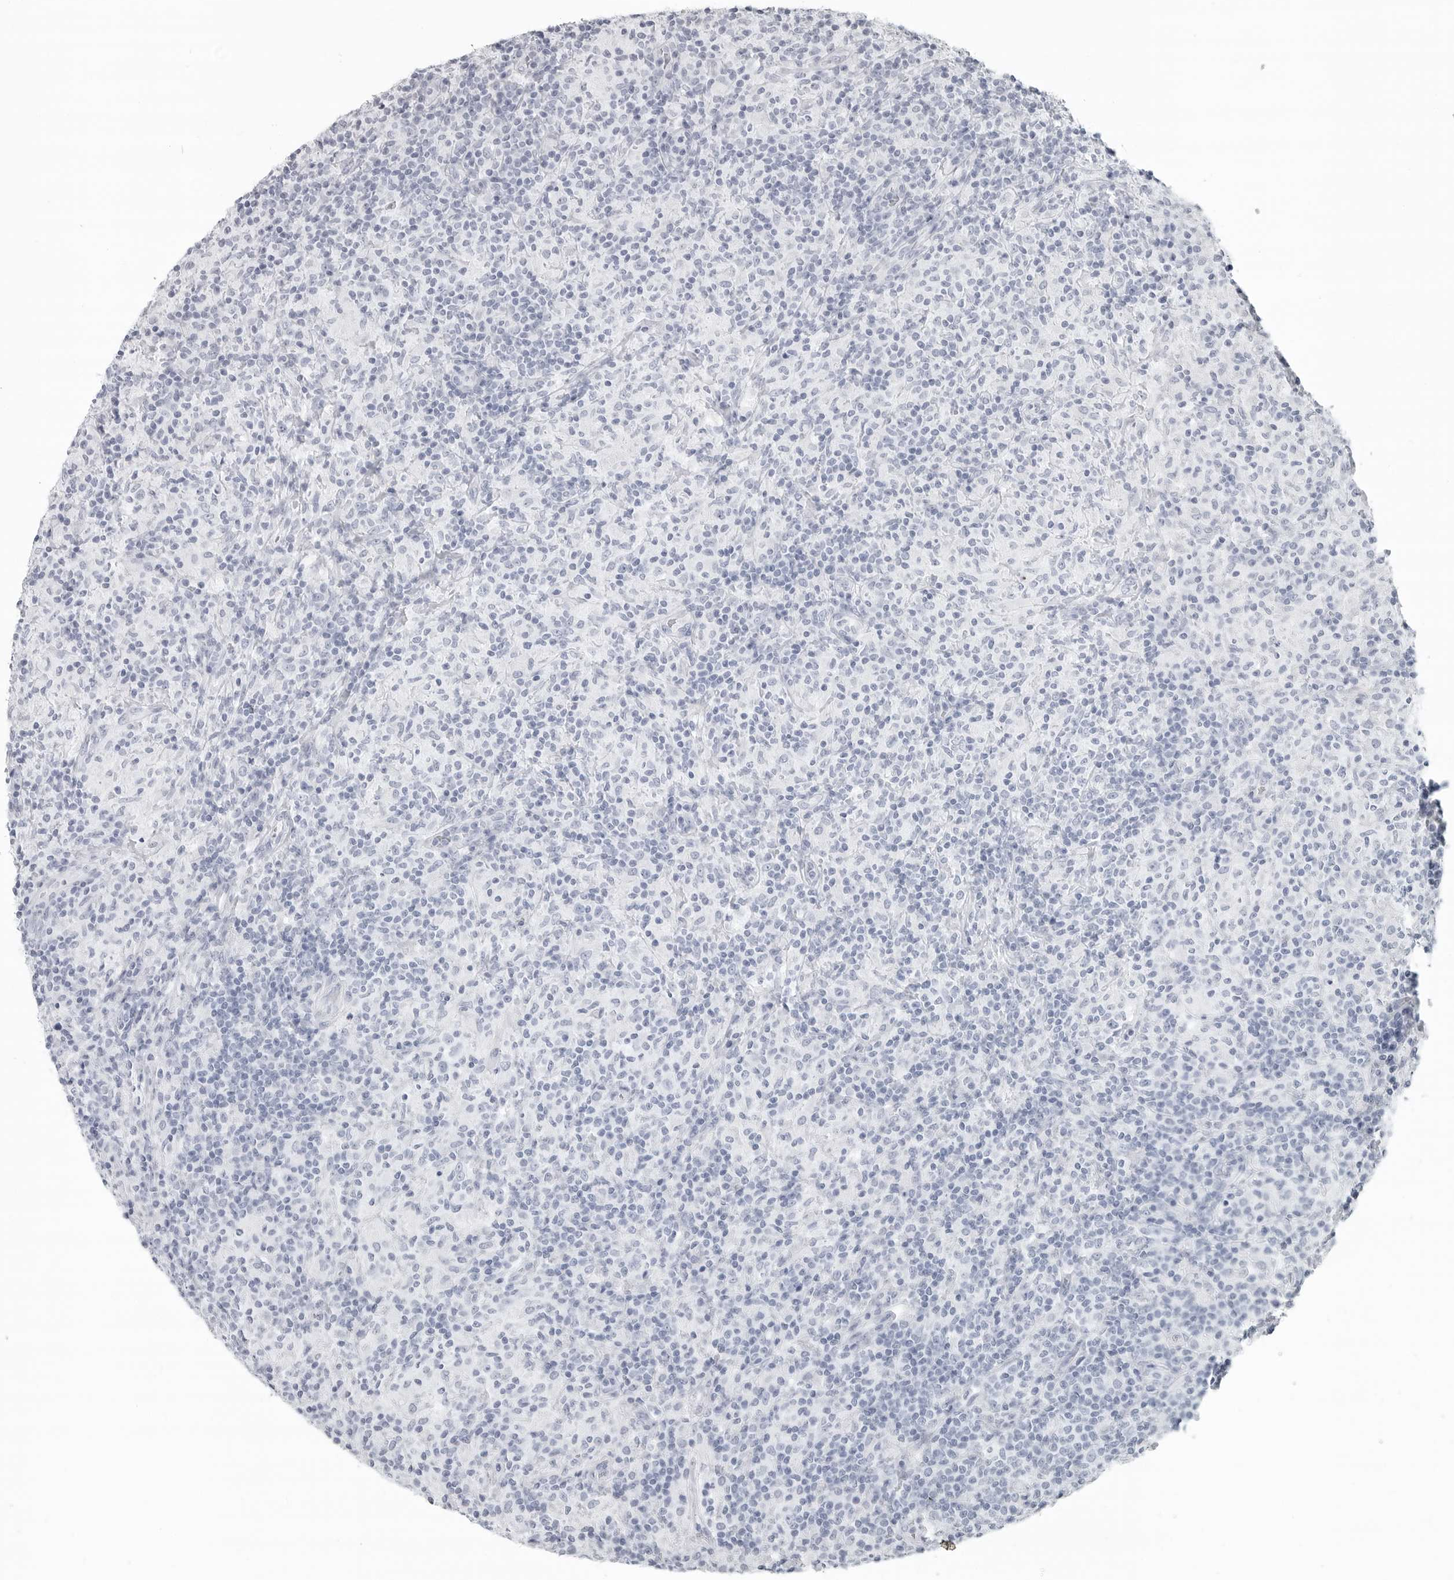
{"staining": {"intensity": "negative", "quantity": "none", "location": "none"}, "tissue": "lymphoma", "cell_type": "Tumor cells", "image_type": "cancer", "snomed": [{"axis": "morphology", "description": "Hodgkin's disease, NOS"}, {"axis": "topography", "description": "Lymph node"}], "caption": "Protein analysis of lymphoma displays no significant staining in tumor cells. Brightfield microscopy of IHC stained with DAB (brown) and hematoxylin (blue), captured at high magnification.", "gene": "LY6D", "patient": {"sex": "male", "age": 70}}